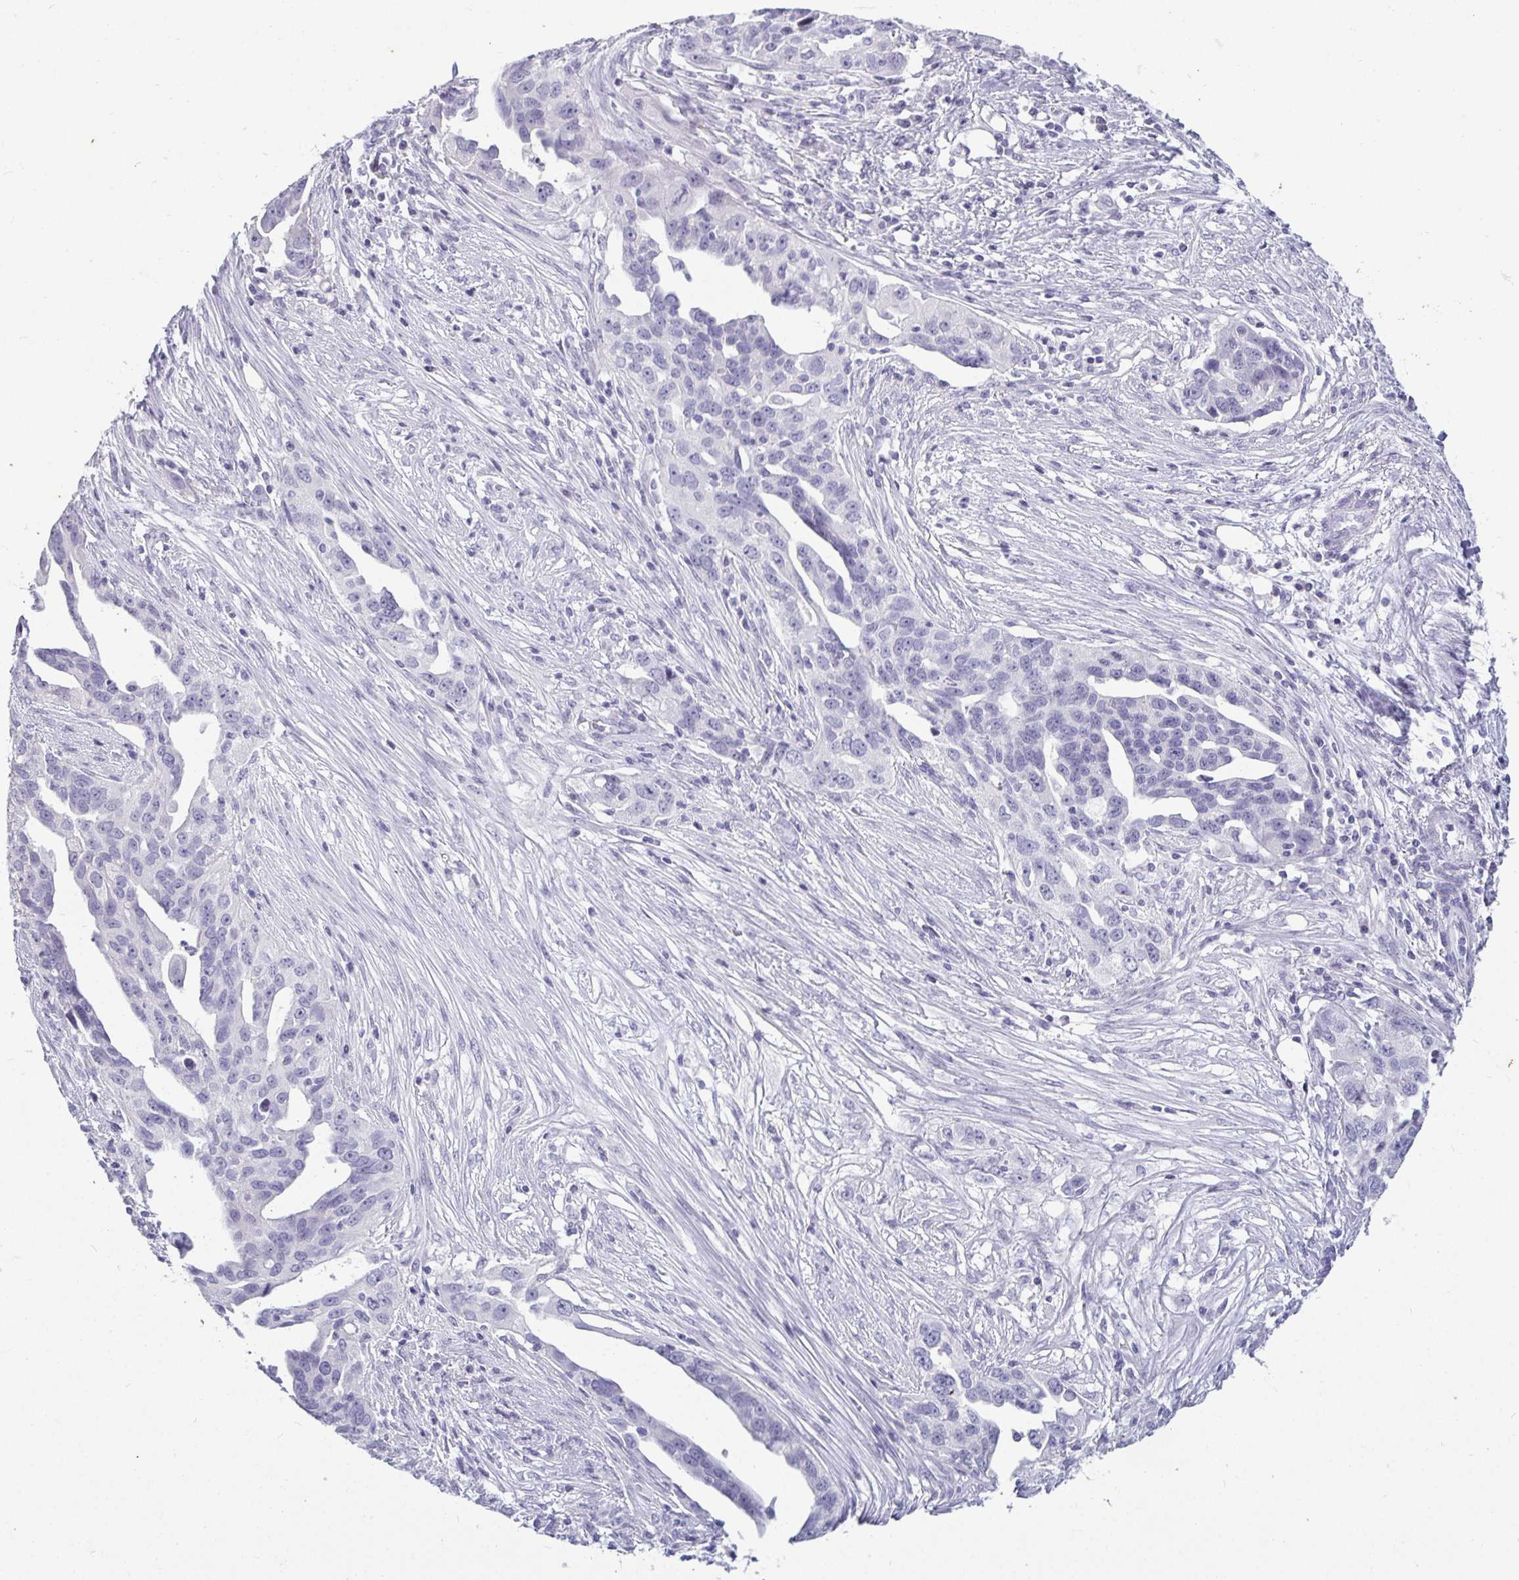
{"staining": {"intensity": "negative", "quantity": "none", "location": "none"}, "tissue": "ovarian cancer", "cell_type": "Tumor cells", "image_type": "cancer", "snomed": [{"axis": "morphology", "description": "Carcinoma, endometroid"}, {"axis": "morphology", "description": "Cystadenocarcinoma, serous, NOS"}, {"axis": "topography", "description": "Ovary"}], "caption": "A histopathology image of ovarian cancer stained for a protein demonstrates no brown staining in tumor cells. The staining was performed using DAB (3,3'-diaminobenzidine) to visualize the protein expression in brown, while the nuclei were stained in blue with hematoxylin (Magnification: 20x).", "gene": "CR2", "patient": {"sex": "female", "age": 45}}